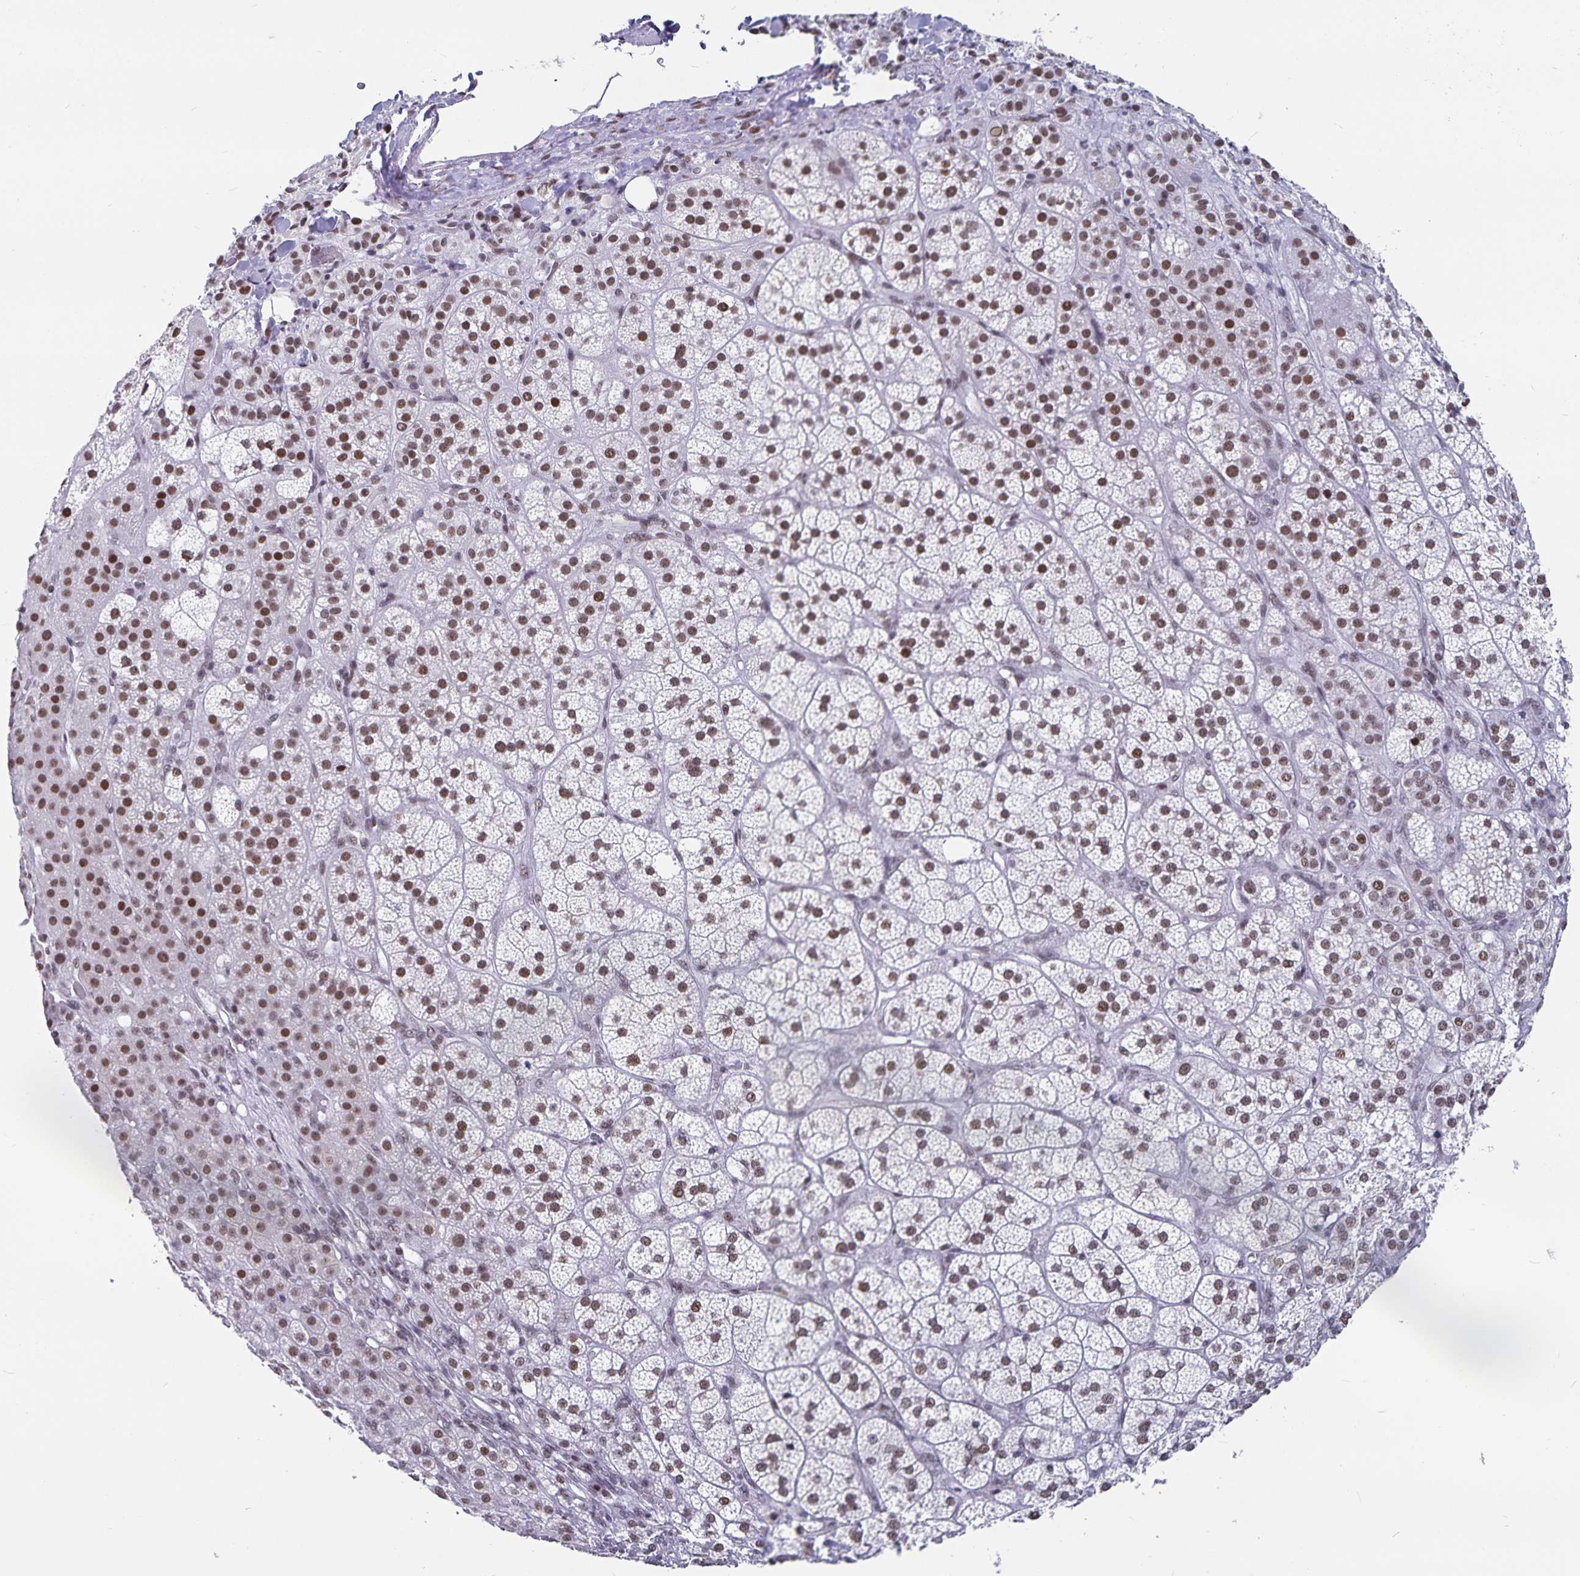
{"staining": {"intensity": "moderate", "quantity": ">75%", "location": "nuclear"}, "tissue": "adrenal gland", "cell_type": "Glandular cells", "image_type": "normal", "snomed": [{"axis": "morphology", "description": "Normal tissue, NOS"}, {"axis": "topography", "description": "Adrenal gland"}], "caption": "An image showing moderate nuclear staining in about >75% of glandular cells in normal adrenal gland, as visualized by brown immunohistochemical staining.", "gene": "PBX2", "patient": {"sex": "female", "age": 60}}